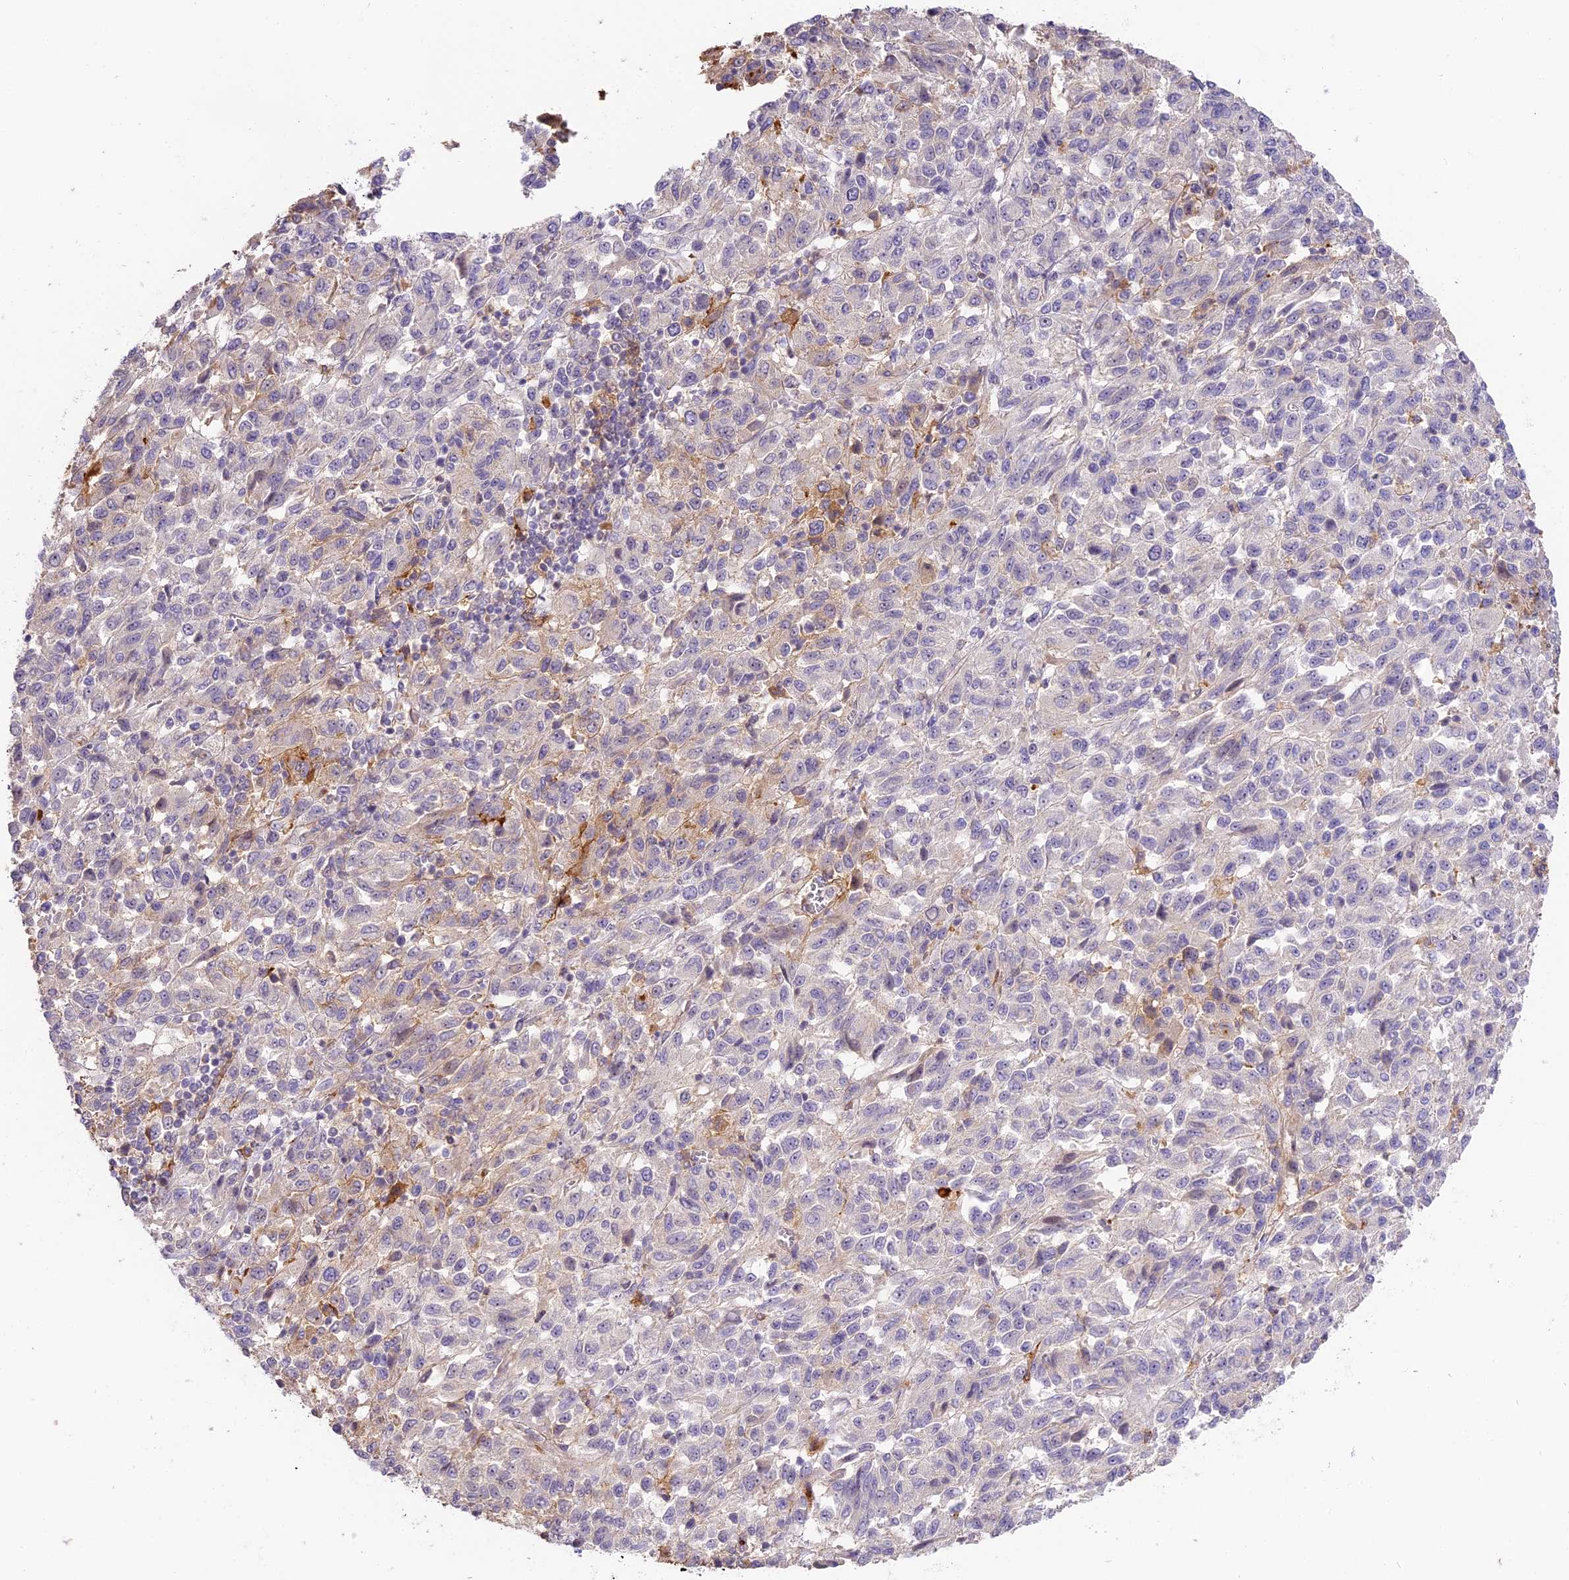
{"staining": {"intensity": "weak", "quantity": "<25%", "location": "cytoplasmic/membranous"}, "tissue": "melanoma", "cell_type": "Tumor cells", "image_type": "cancer", "snomed": [{"axis": "morphology", "description": "Malignant melanoma, Metastatic site"}, {"axis": "topography", "description": "Lung"}], "caption": "Image shows no protein staining in tumor cells of malignant melanoma (metastatic site) tissue.", "gene": "NOD2", "patient": {"sex": "male", "age": 64}}